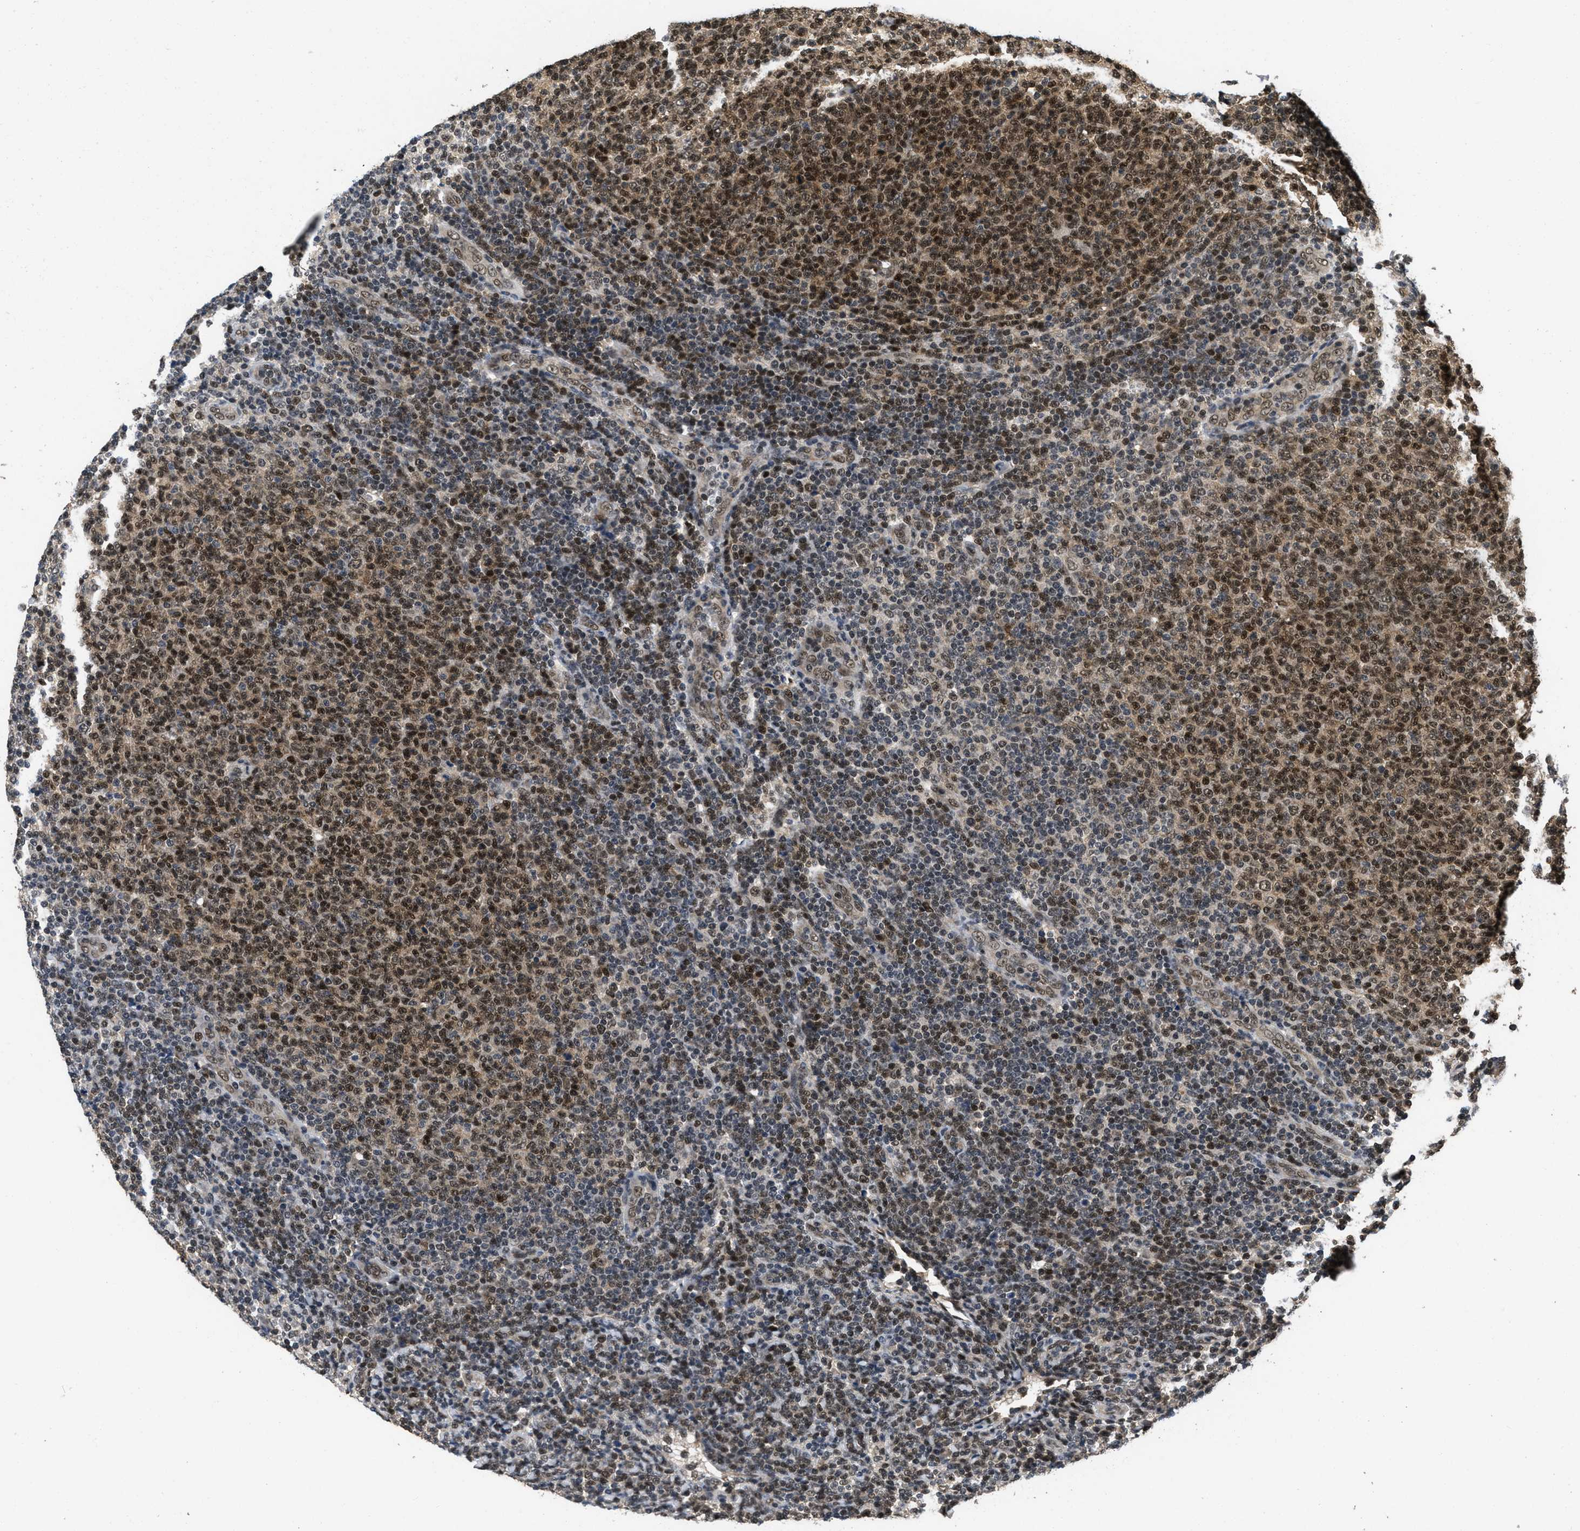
{"staining": {"intensity": "strong", "quantity": ">75%", "location": "nuclear"}, "tissue": "lymphoma", "cell_type": "Tumor cells", "image_type": "cancer", "snomed": [{"axis": "morphology", "description": "Malignant lymphoma, non-Hodgkin's type, Low grade"}, {"axis": "topography", "description": "Lymph node"}], "caption": "Lymphoma stained for a protein exhibits strong nuclear positivity in tumor cells. The protein is stained brown, and the nuclei are stained in blue (DAB (3,3'-diaminobenzidine) IHC with brightfield microscopy, high magnification).", "gene": "CUL4B", "patient": {"sex": "male", "age": 66}}